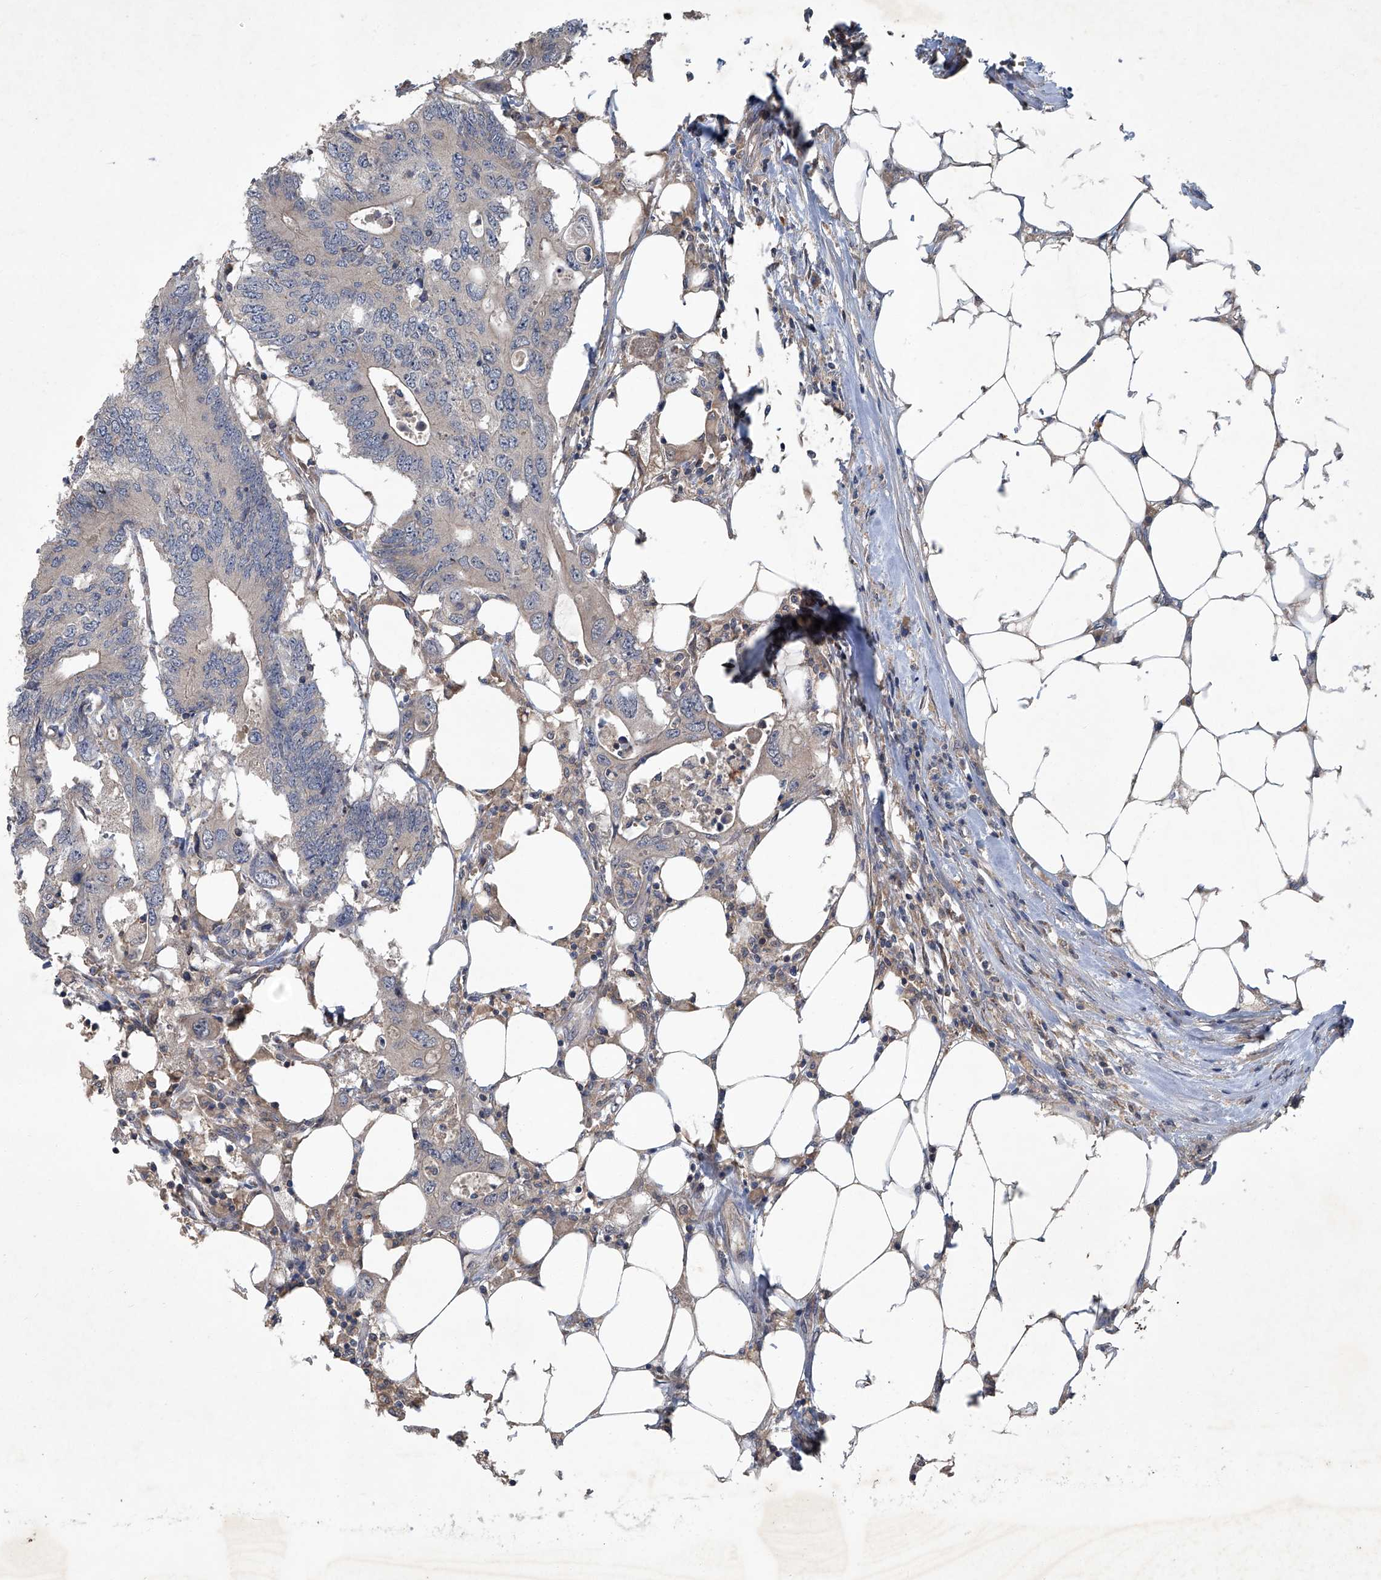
{"staining": {"intensity": "negative", "quantity": "none", "location": "none"}, "tissue": "colorectal cancer", "cell_type": "Tumor cells", "image_type": "cancer", "snomed": [{"axis": "morphology", "description": "Adenocarcinoma, NOS"}, {"axis": "topography", "description": "Colon"}], "caption": "Colorectal cancer (adenocarcinoma) stained for a protein using IHC exhibits no staining tumor cells.", "gene": "ANKRD34A", "patient": {"sex": "male", "age": 71}}